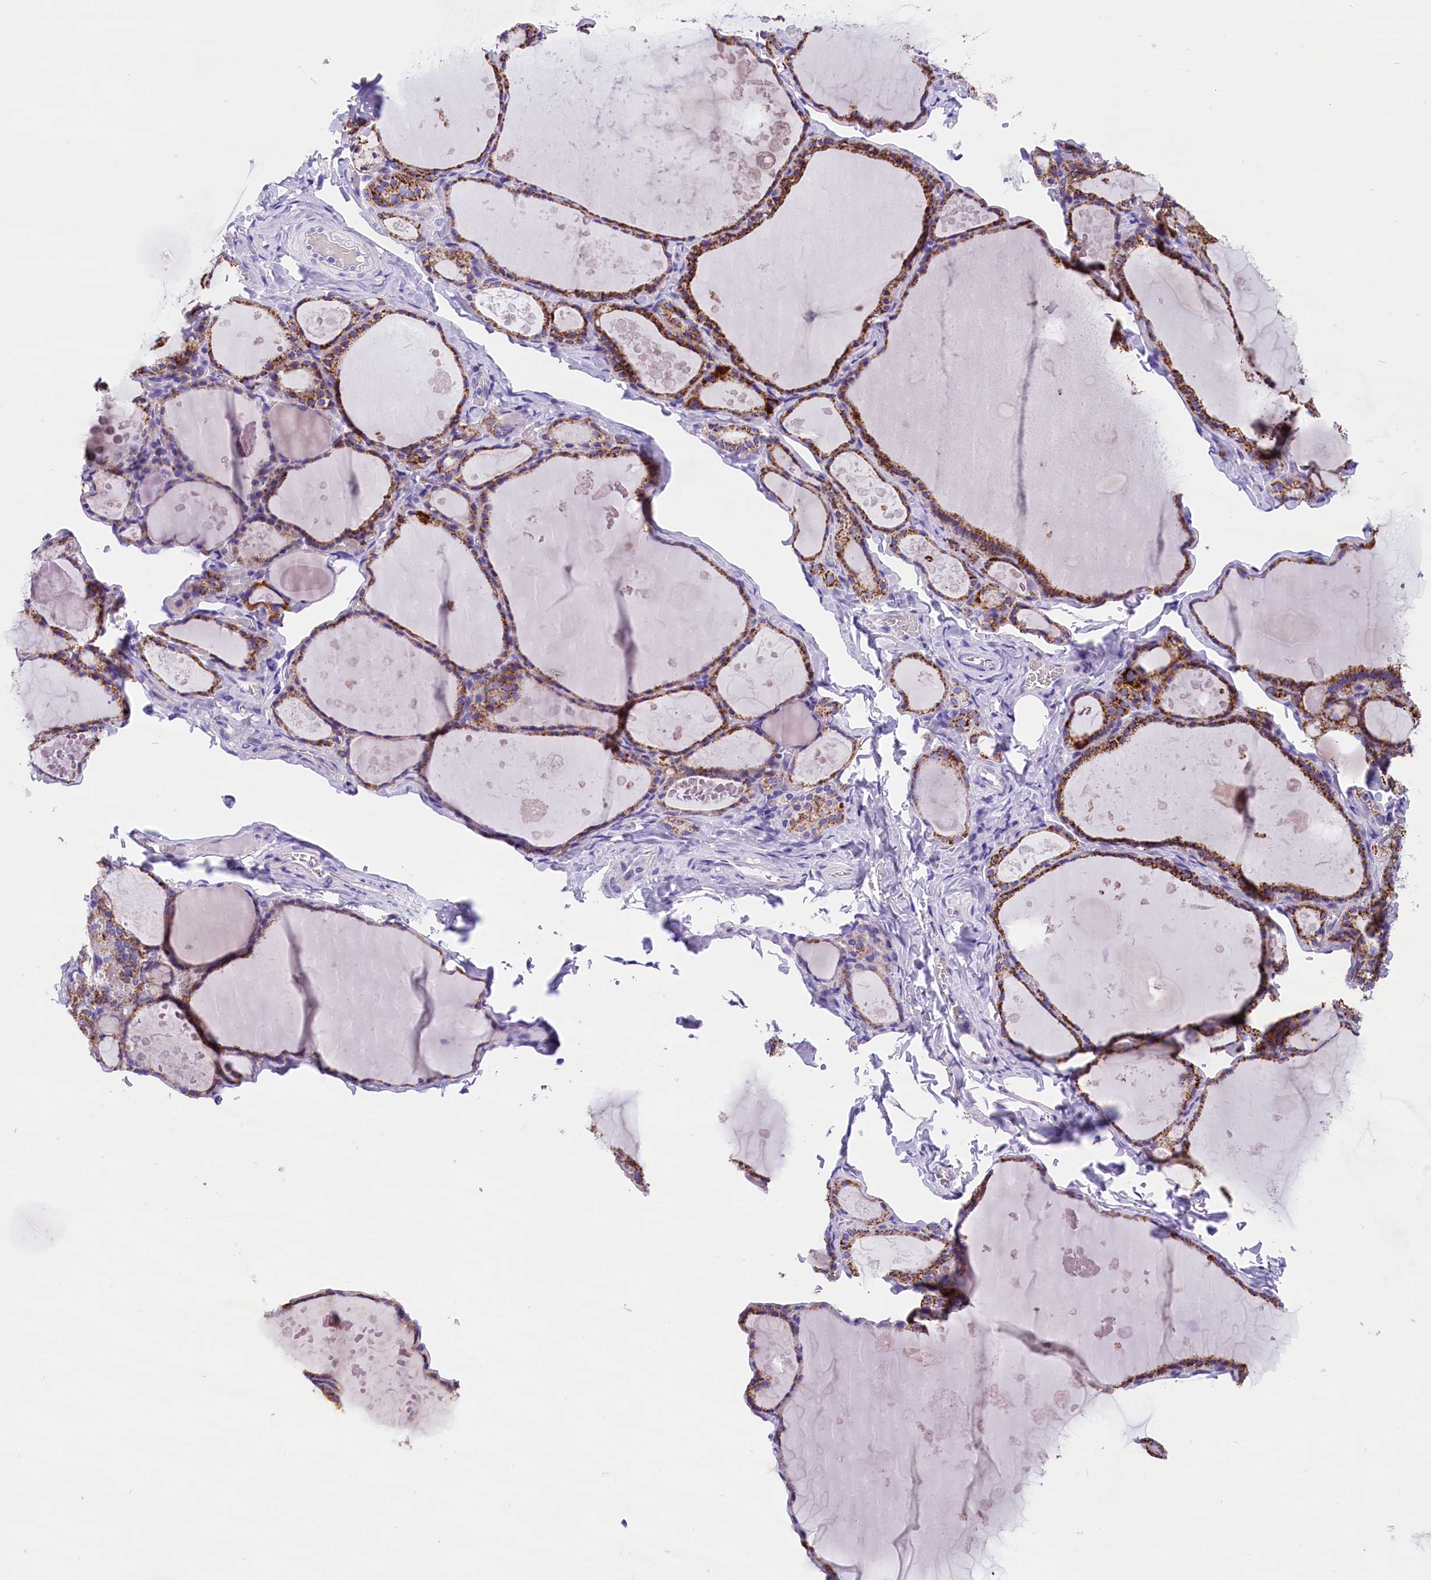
{"staining": {"intensity": "strong", "quantity": ">75%", "location": "cytoplasmic/membranous"}, "tissue": "thyroid gland", "cell_type": "Glandular cells", "image_type": "normal", "snomed": [{"axis": "morphology", "description": "Normal tissue, NOS"}, {"axis": "topography", "description": "Thyroid gland"}], "caption": "The photomicrograph shows immunohistochemical staining of normal thyroid gland. There is strong cytoplasmic/membranous expression is identified in about >75% of glandular cells.", "gene": "ABAT", "patient": {"sex": "male", "age": 56}}